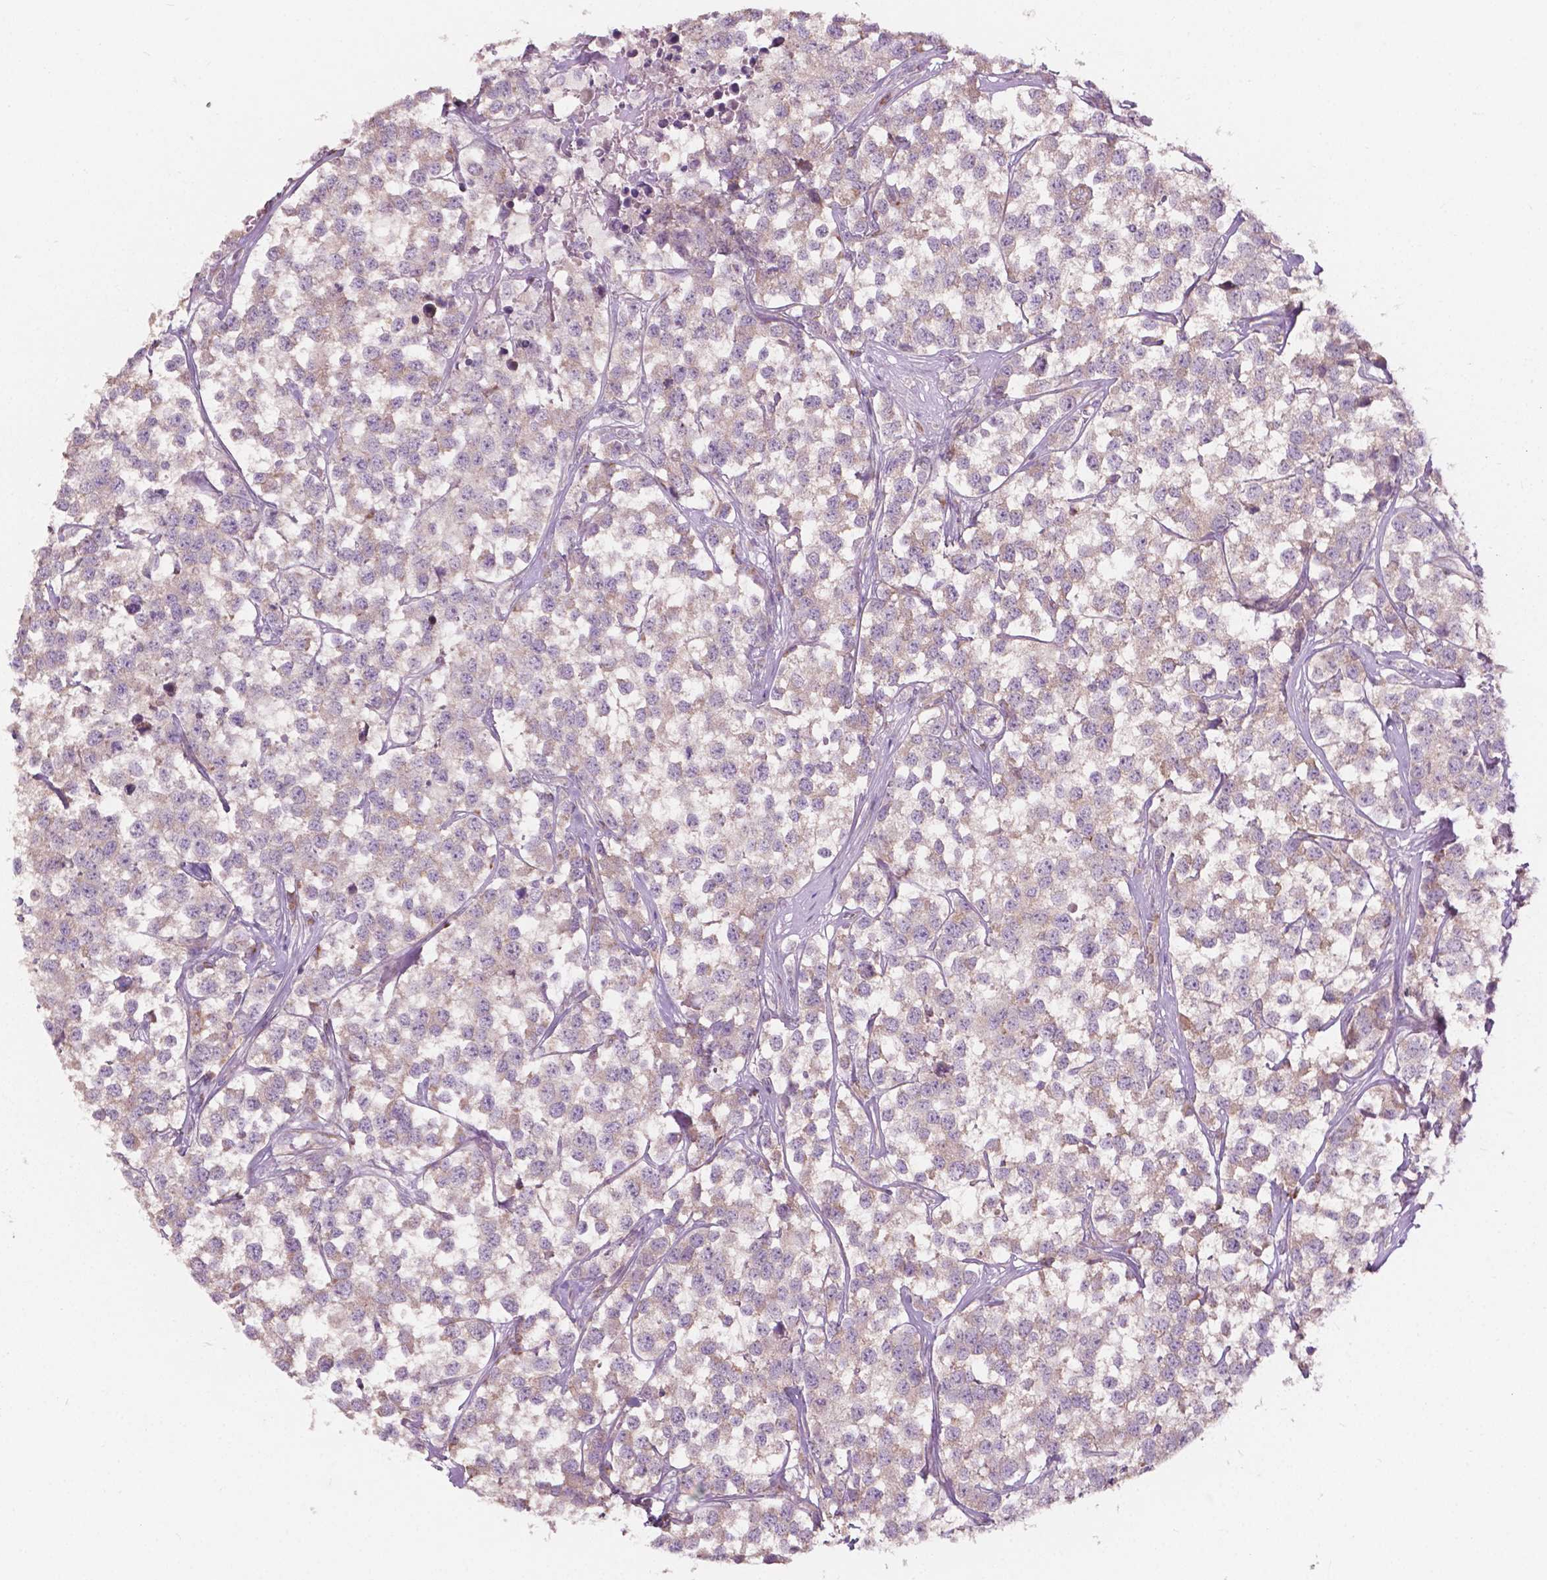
{"staining": {"intensity": "weak", "quantity": "25%-75%", "location": "cytoplasmic/membranous"}, "tissue": "testis cancer", "cell_type": "Tumor cells", "image_type": "cancer", "snomed": [{"axis": "morphology", "description": "Seminoma, NOS"}, {"axis": "topography", "description": "Testis"}], "caption": "There is low levels of weak cytoplasmic/membranous expression in tumor cells of seminoma (testis), as demonstrated by immunohistochemical staining (brown color).", "gene": "NDUFA10", "patient": {"sex": "male", "age": 59}}